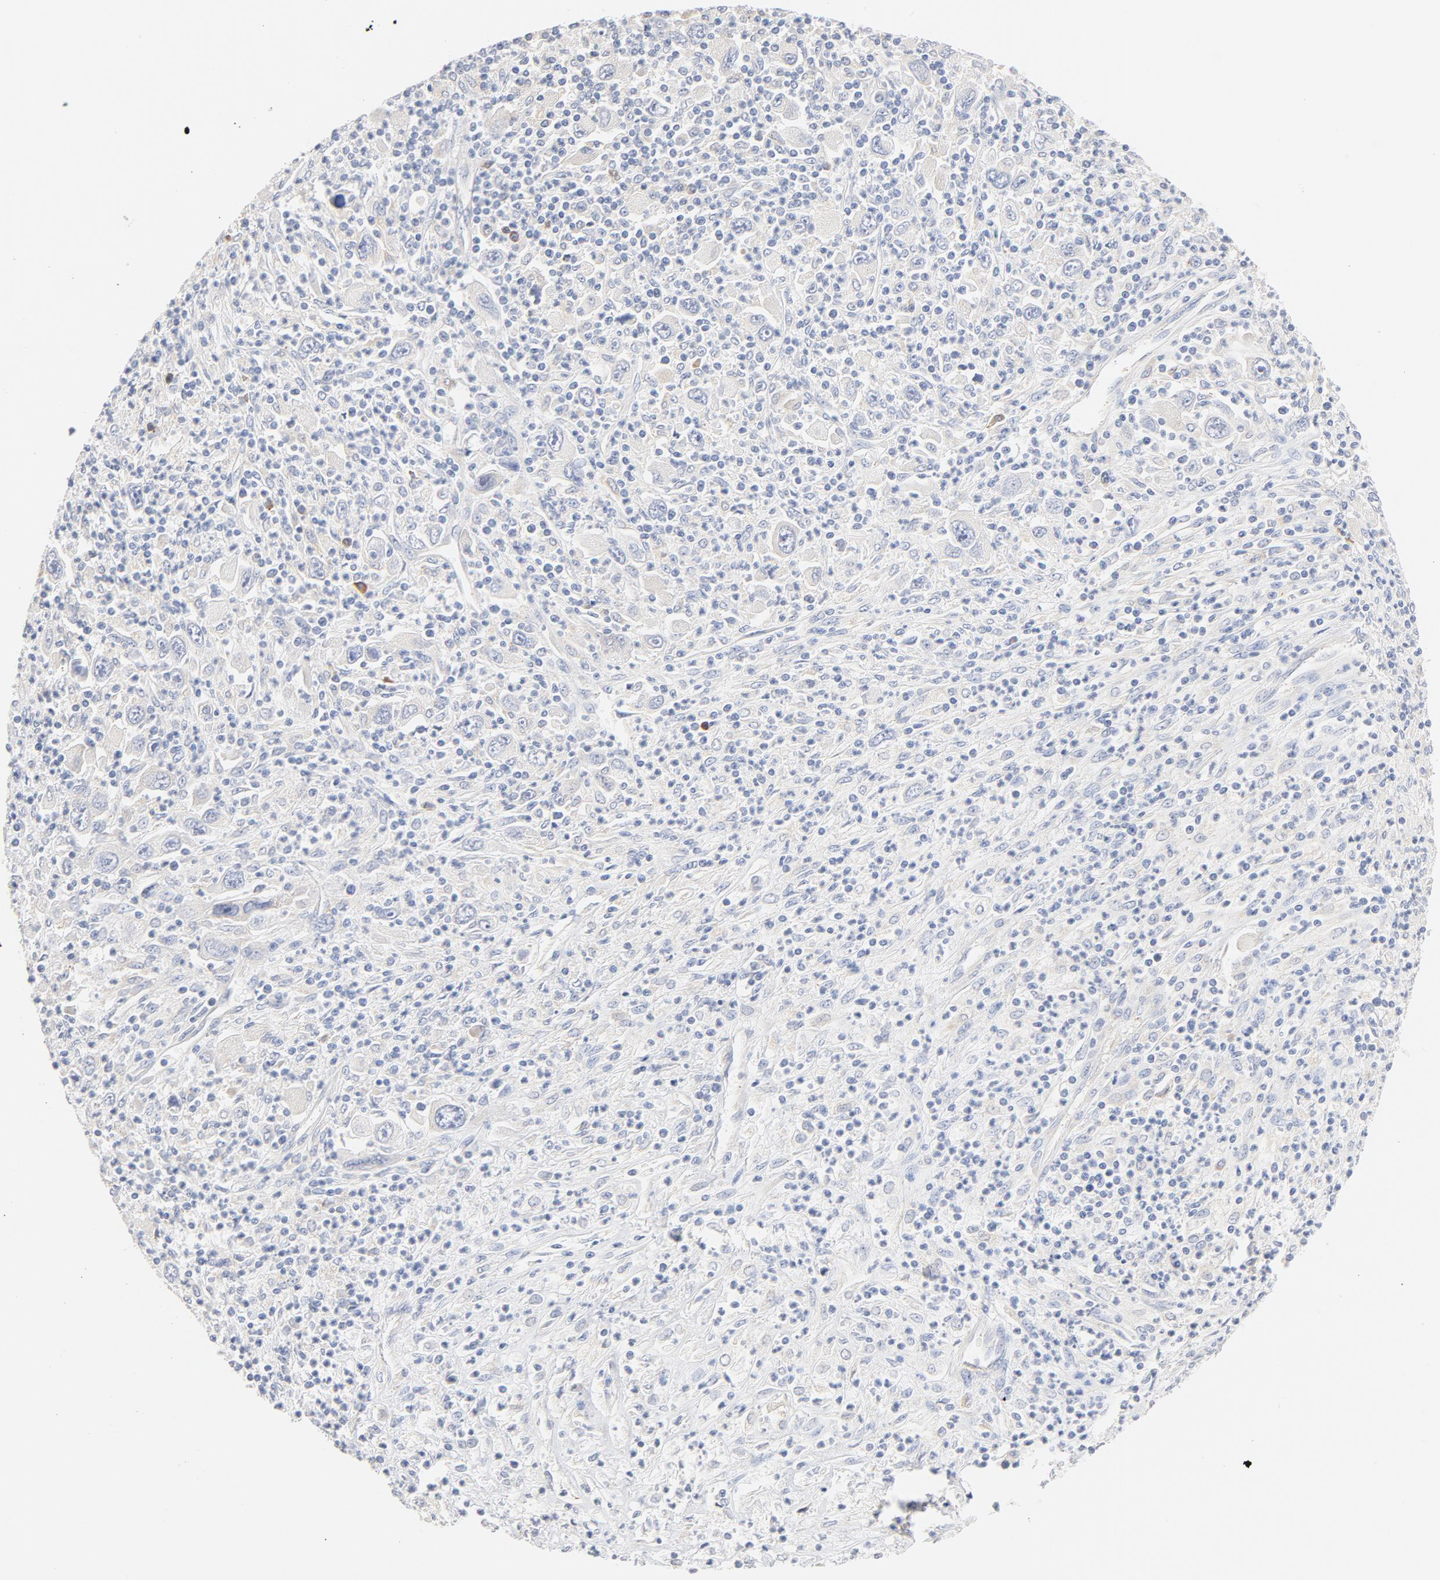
{"staining": {"intensity": "weak", "quantity": "<25%", "location": "cytoplasmic/membranous"}, "tissue": "melanoma", "cell_type": "Tumor cells", "image_type": "cancer", "snomed": [{"axis": "morphology", "description": "Malignant melanoma, Metastatic site"}, {"axis": "topography", "description": "Skin"}], "caption": "IHC photomicrograph of human malignant melanoma (metastatic site) stained for a protein (brown), which displays no expression in tumor cells. (Stains: DAB immunohistochemistry (IHC) with hematoxylin counter stain, Microscopy: brightfield microscopy at high magnification).", "gene": "TLR4", "patient": {"sex": "female", "age": 56}}